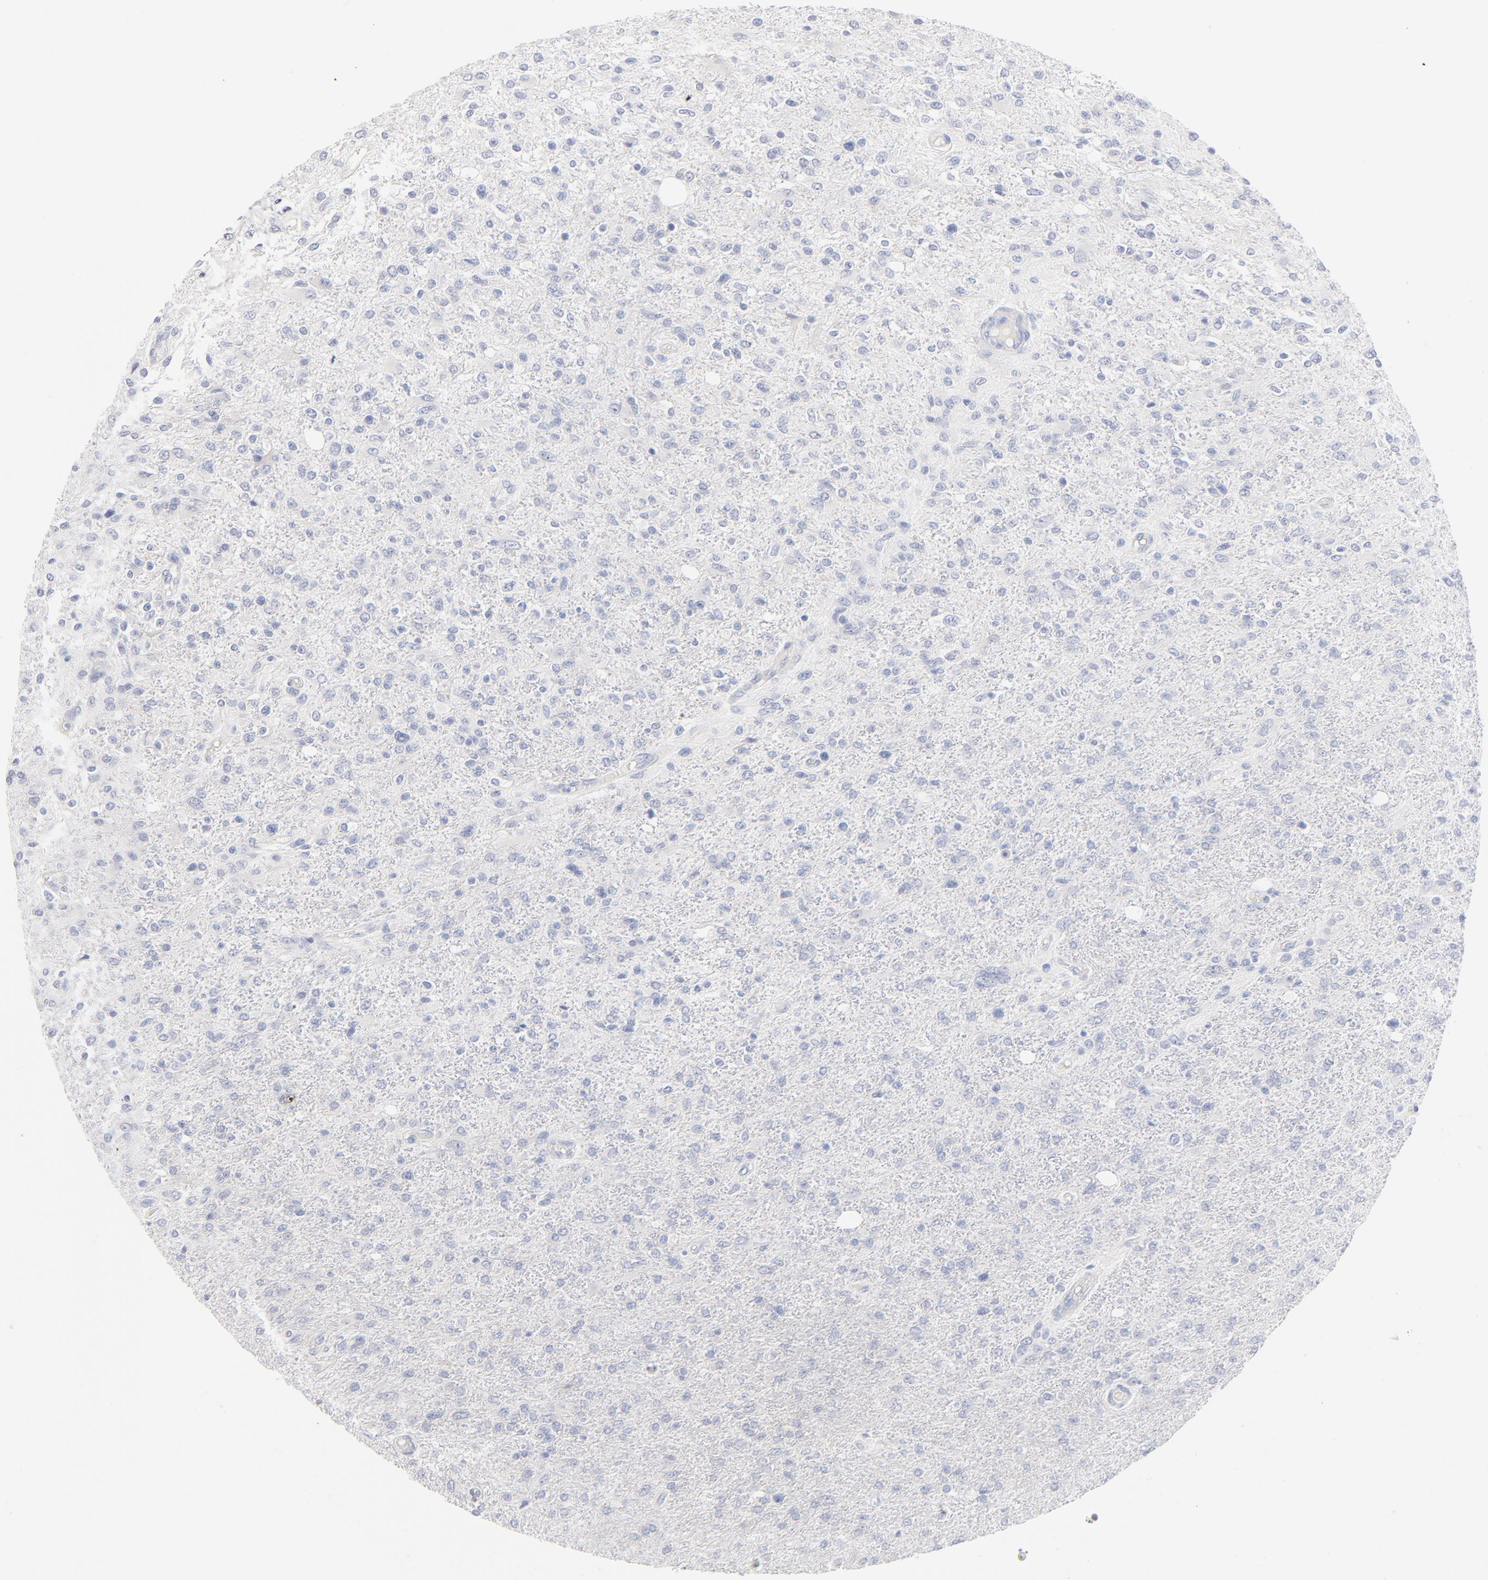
{"staining": {"intensity": "negative", "quantity": "none", "location": "none"}, "tissue": "glioma", "cell_type": "Tumor cells", "image_type": "cancer", "snomed": [{"axis": "morphology", "description": "Glioma, malignant, High grade"}, {"axis": "topography", "description": "Cerebral cortex"}], "caption": "High magnification brightfield microscopy of malignant glioma (high-grade) stained with DAB (brown) and counterstained with hematoxylin (blue): tumor cells show no significant expression.", "gene": "ONECUT1", "patient": {"sex": "male", "age": 76}}